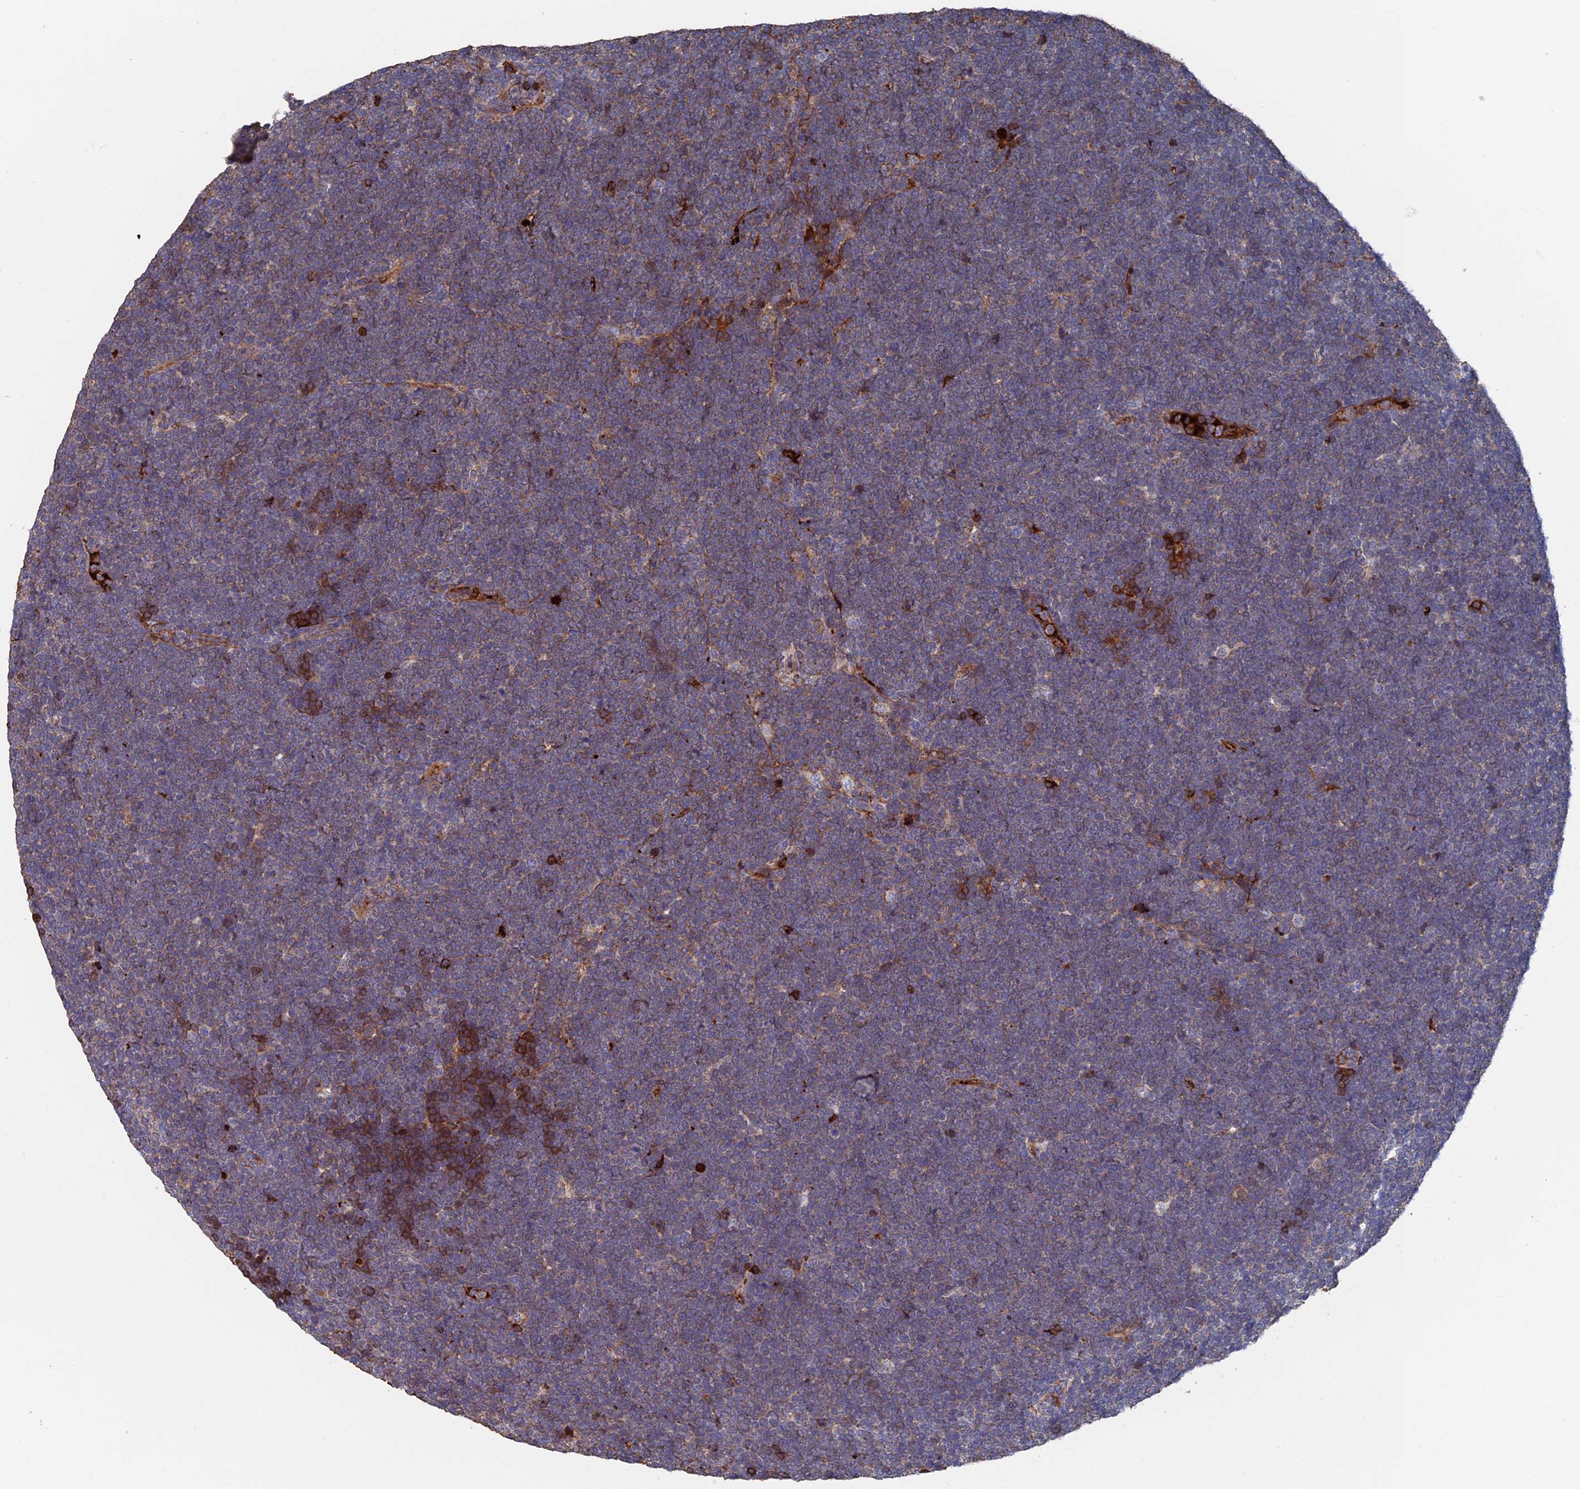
{"staining": {"intensity": "moderate", "quantity": "<25%", "location": "cytoplasmic/membranous"}, "tissue": "lymphoma", "cell_type": "Tumor cells", "image_type": "cancer", "snomed": [{"axis": "morphology", "description": "Malignant lymphoma, non-Hodgkin's type, High grade"}, {"axis": "topography", "description": "Lymph node"}], "caption": "Moderate cytoplasmic/membranous staining is present in about <25% of tumor cells in lymphoma. (DAB (3,3'-diaminobenzidine) IHC with brightfield microscopy, high magnification).", "gene": "HPF1", "patient": {"sex": "male", "age": 13}}